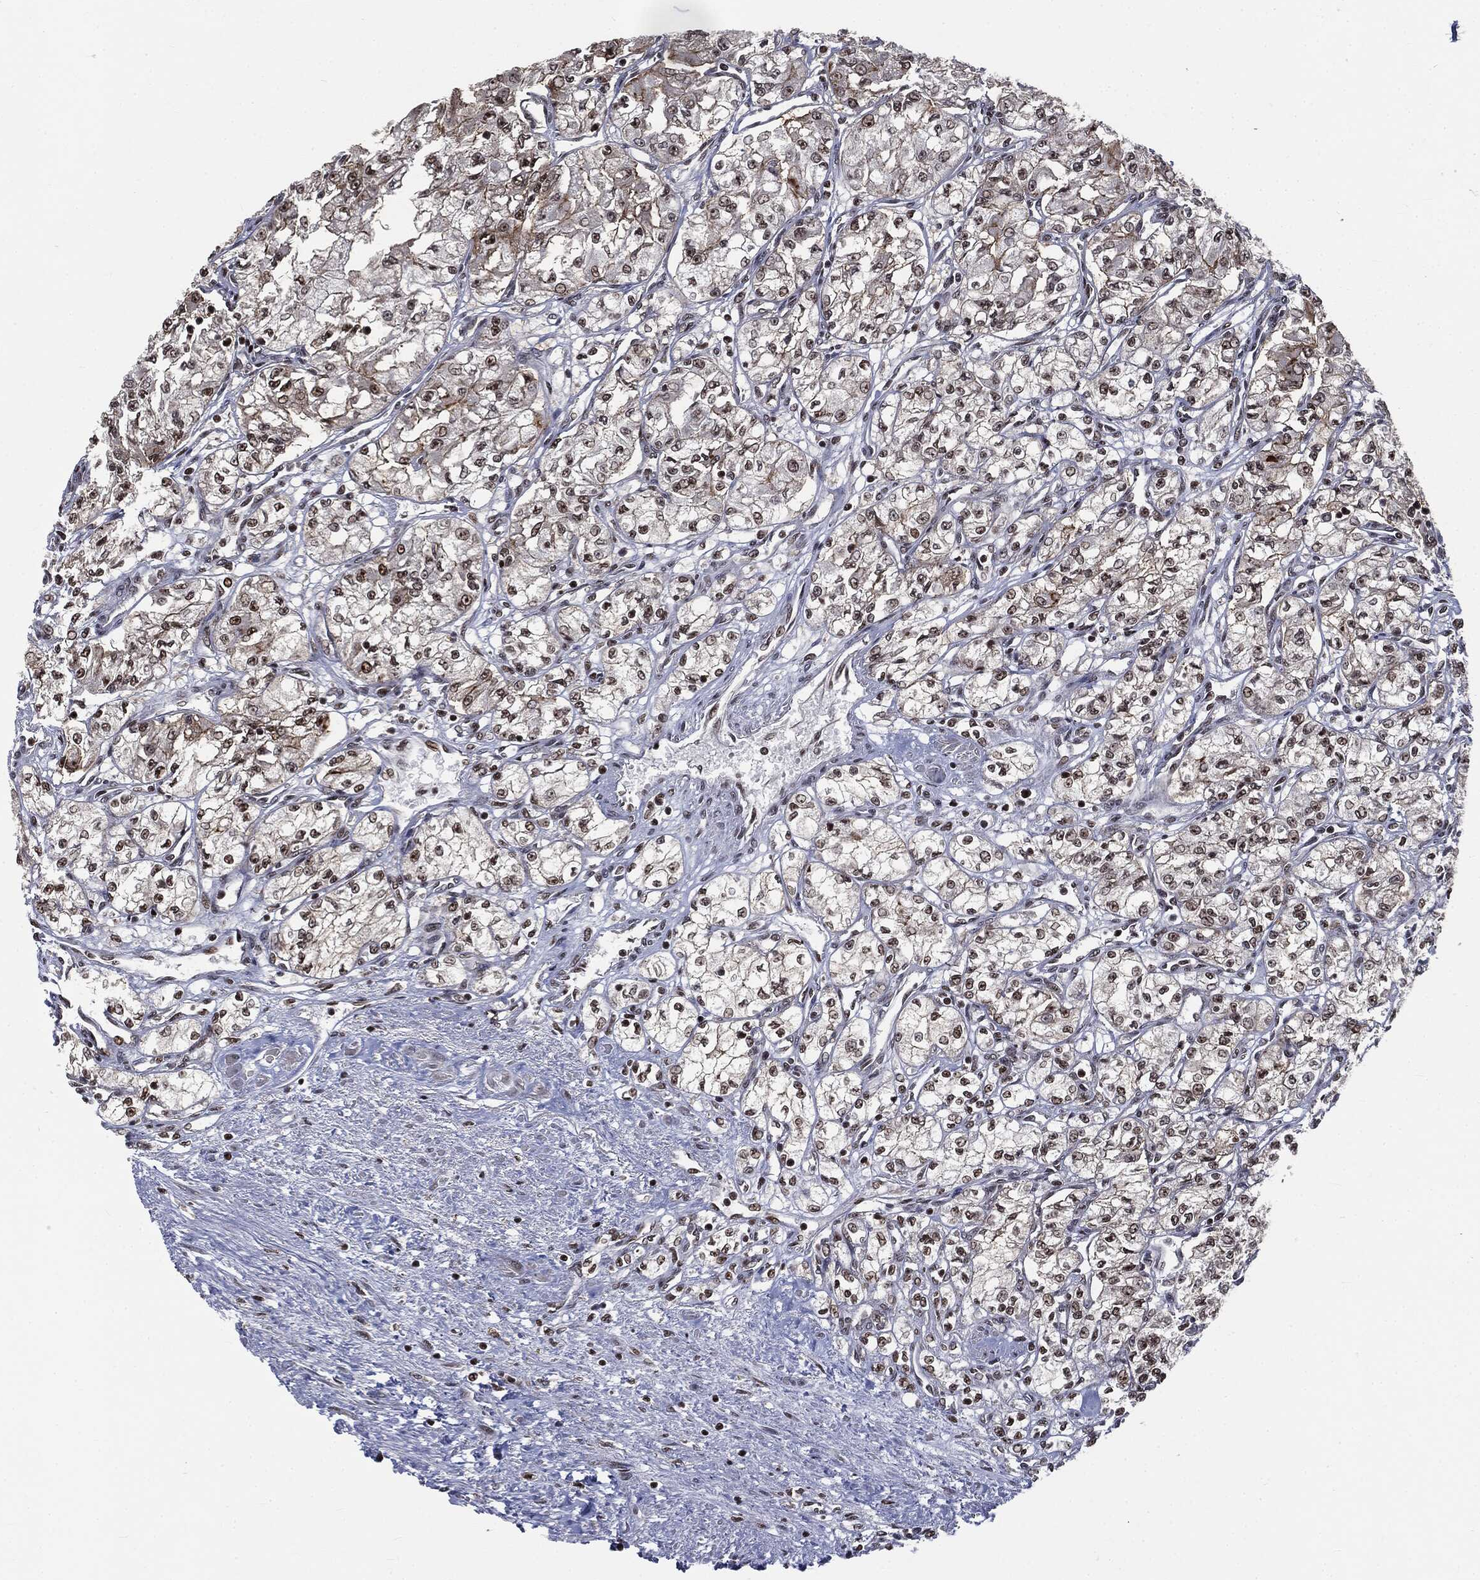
{"staining": {"intensity": "moderate", "quantity": "25%-75%", "location": "nuclear"}, "tissue": "renal cancer", "cell_type": "Tumor cells", "image_type": "cancer", "snomed": [{"axis": "morphology", "description": "Adenocarcinoma, NOS"}, {"axis": "topography", "description": "Kidney"}], "caption": "This is an image of IHC staining of renal cancer (adenocarcinoma), which shows moderate expression in the nuclear of tumor cells.", "gene": "DPH2", "patient": {"sex": "male", "age": 59}}